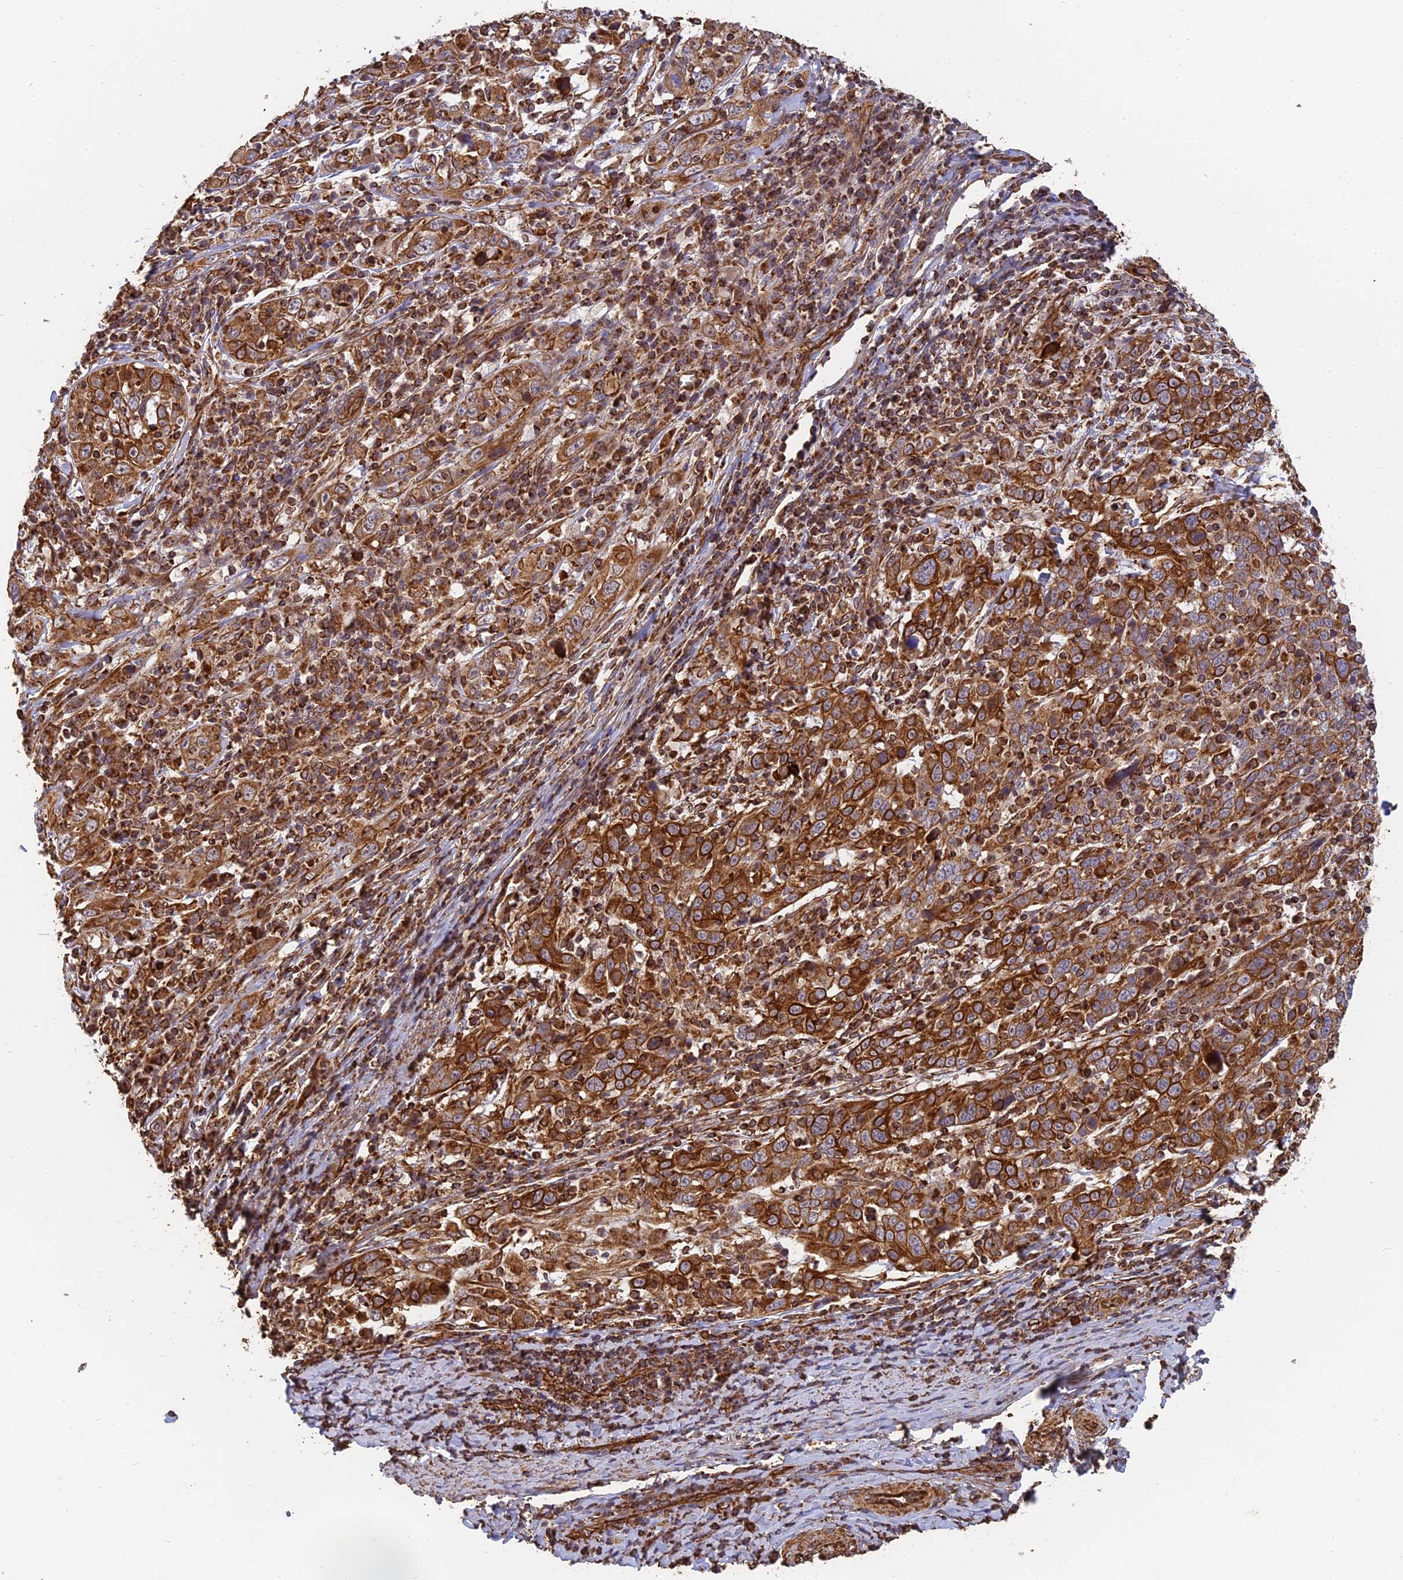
{"staining": {"intensity": "moderate", "quantity": ">75%", "location": "cytoplasmic/membranous"}, "tissue": "cervical cancer", "cell_type": "Tumor cells", "image_type": "cancer", "snomed": [{"axis": "morphology", "description": "Squamous cell carcinoma, NOS"}, {"axis": "topography", "description": "Cervix"}], "caption": "The image exhibits immunohistochemical staining of cervical squamous cell carcinoma. There is moderate cytoplasmic/membranous positivity is seen in approximately >75% of tumor cells. The protein of interest is stained brown, and the nuclei are stained in blue (DAB (3,3'-diaminobenzidine) IHC with brightfield microscopy, high magnification).", "gene": "DSTYK", "patient": {"sex": "female", "age": 46}}